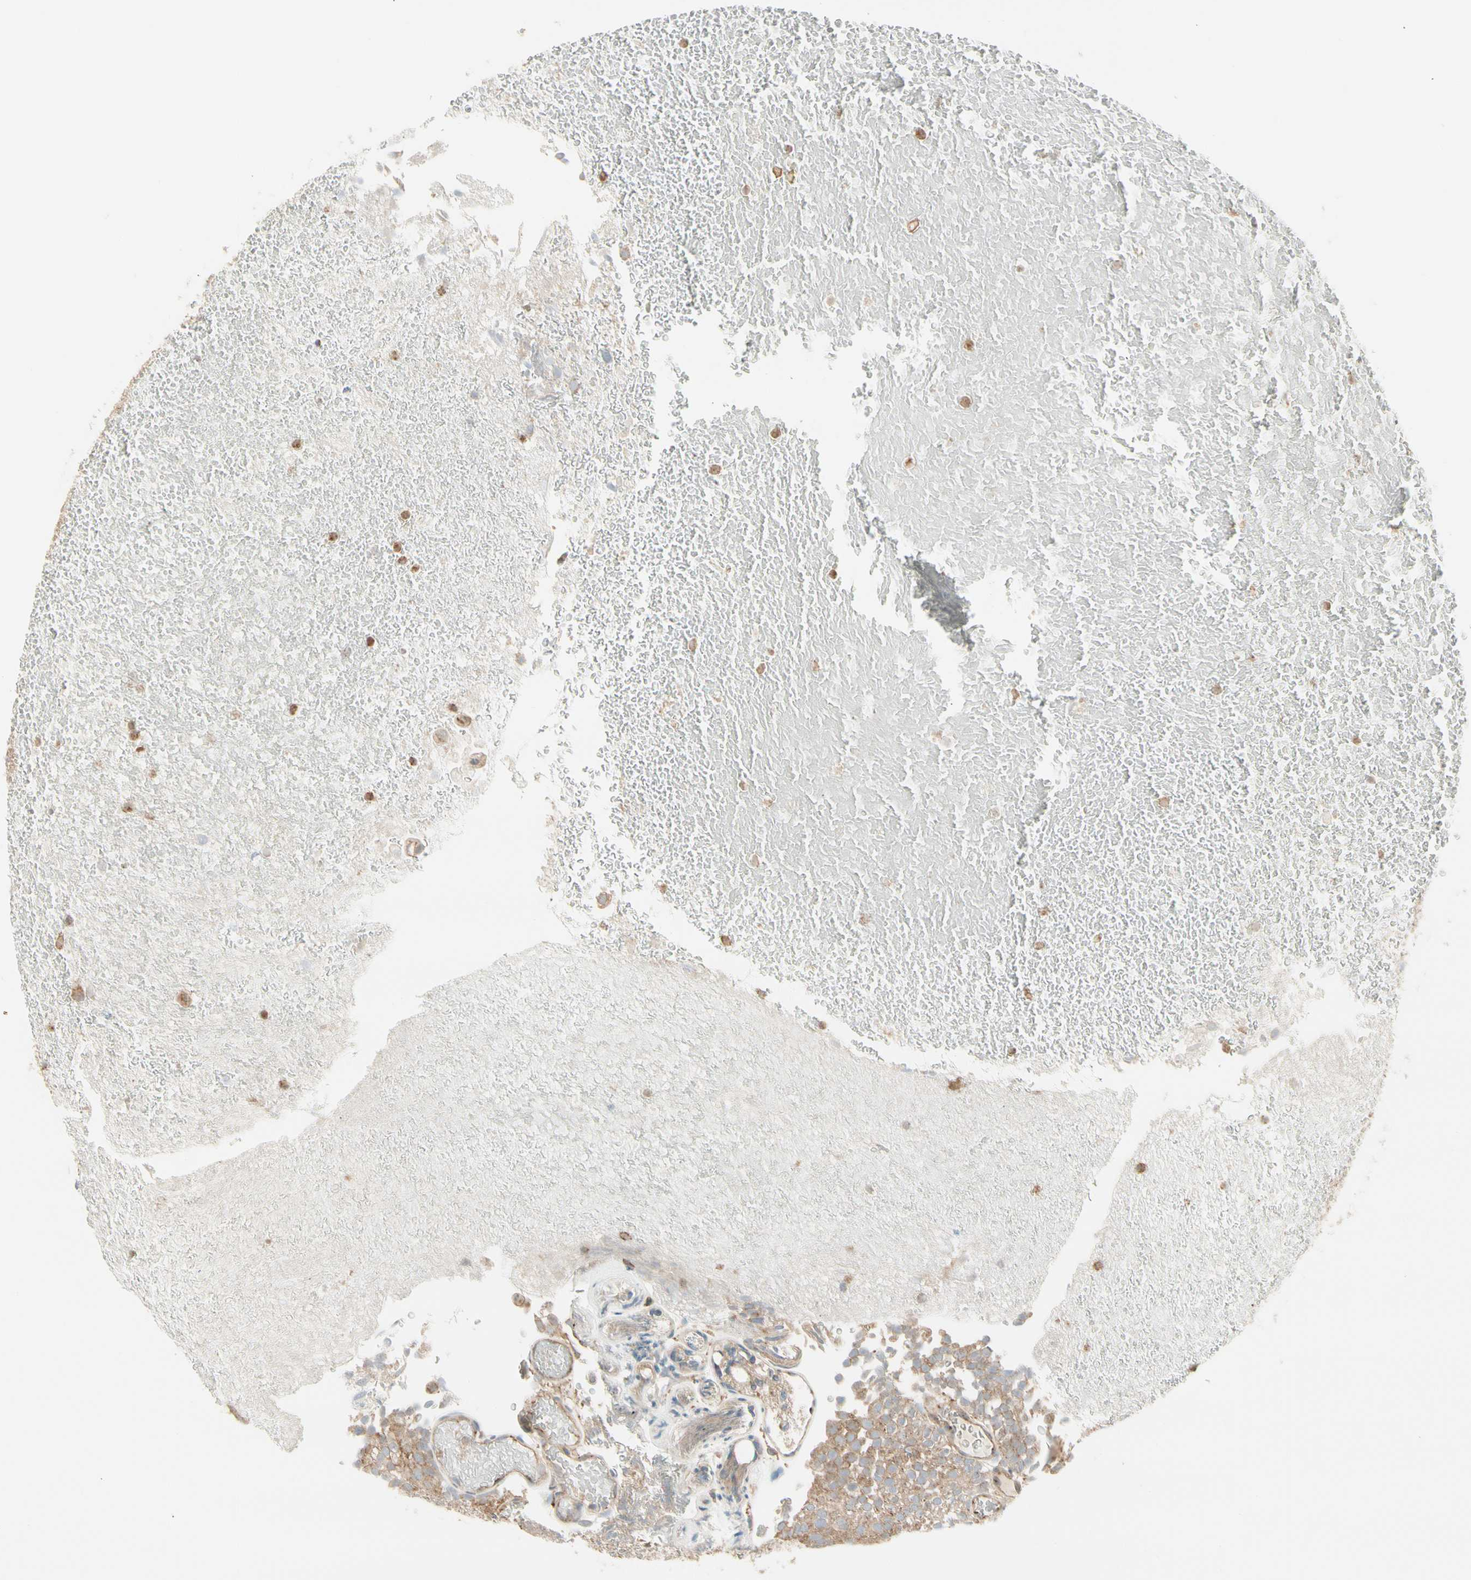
{"staining": {"intensity": "weak", "quantity": ">75%", "location": "cytoplasmic/membranous"}, "tissue": "urothelial cancer", "cell_type": "Tumor cells", "image_type": "cancer", "snomed": [{"axis": "morphology", "description": "Urothelial carcinoma, Low grade"}, {"axis": "topography", "description": "Urinary bladder"}], "caption": "Tumor cells display weak cytoplasmic/membranous positivity in about >75% of cells in urothelial cancer.", "gene": "AGFG1", "patient": {"sex": "male", "age": 78}}